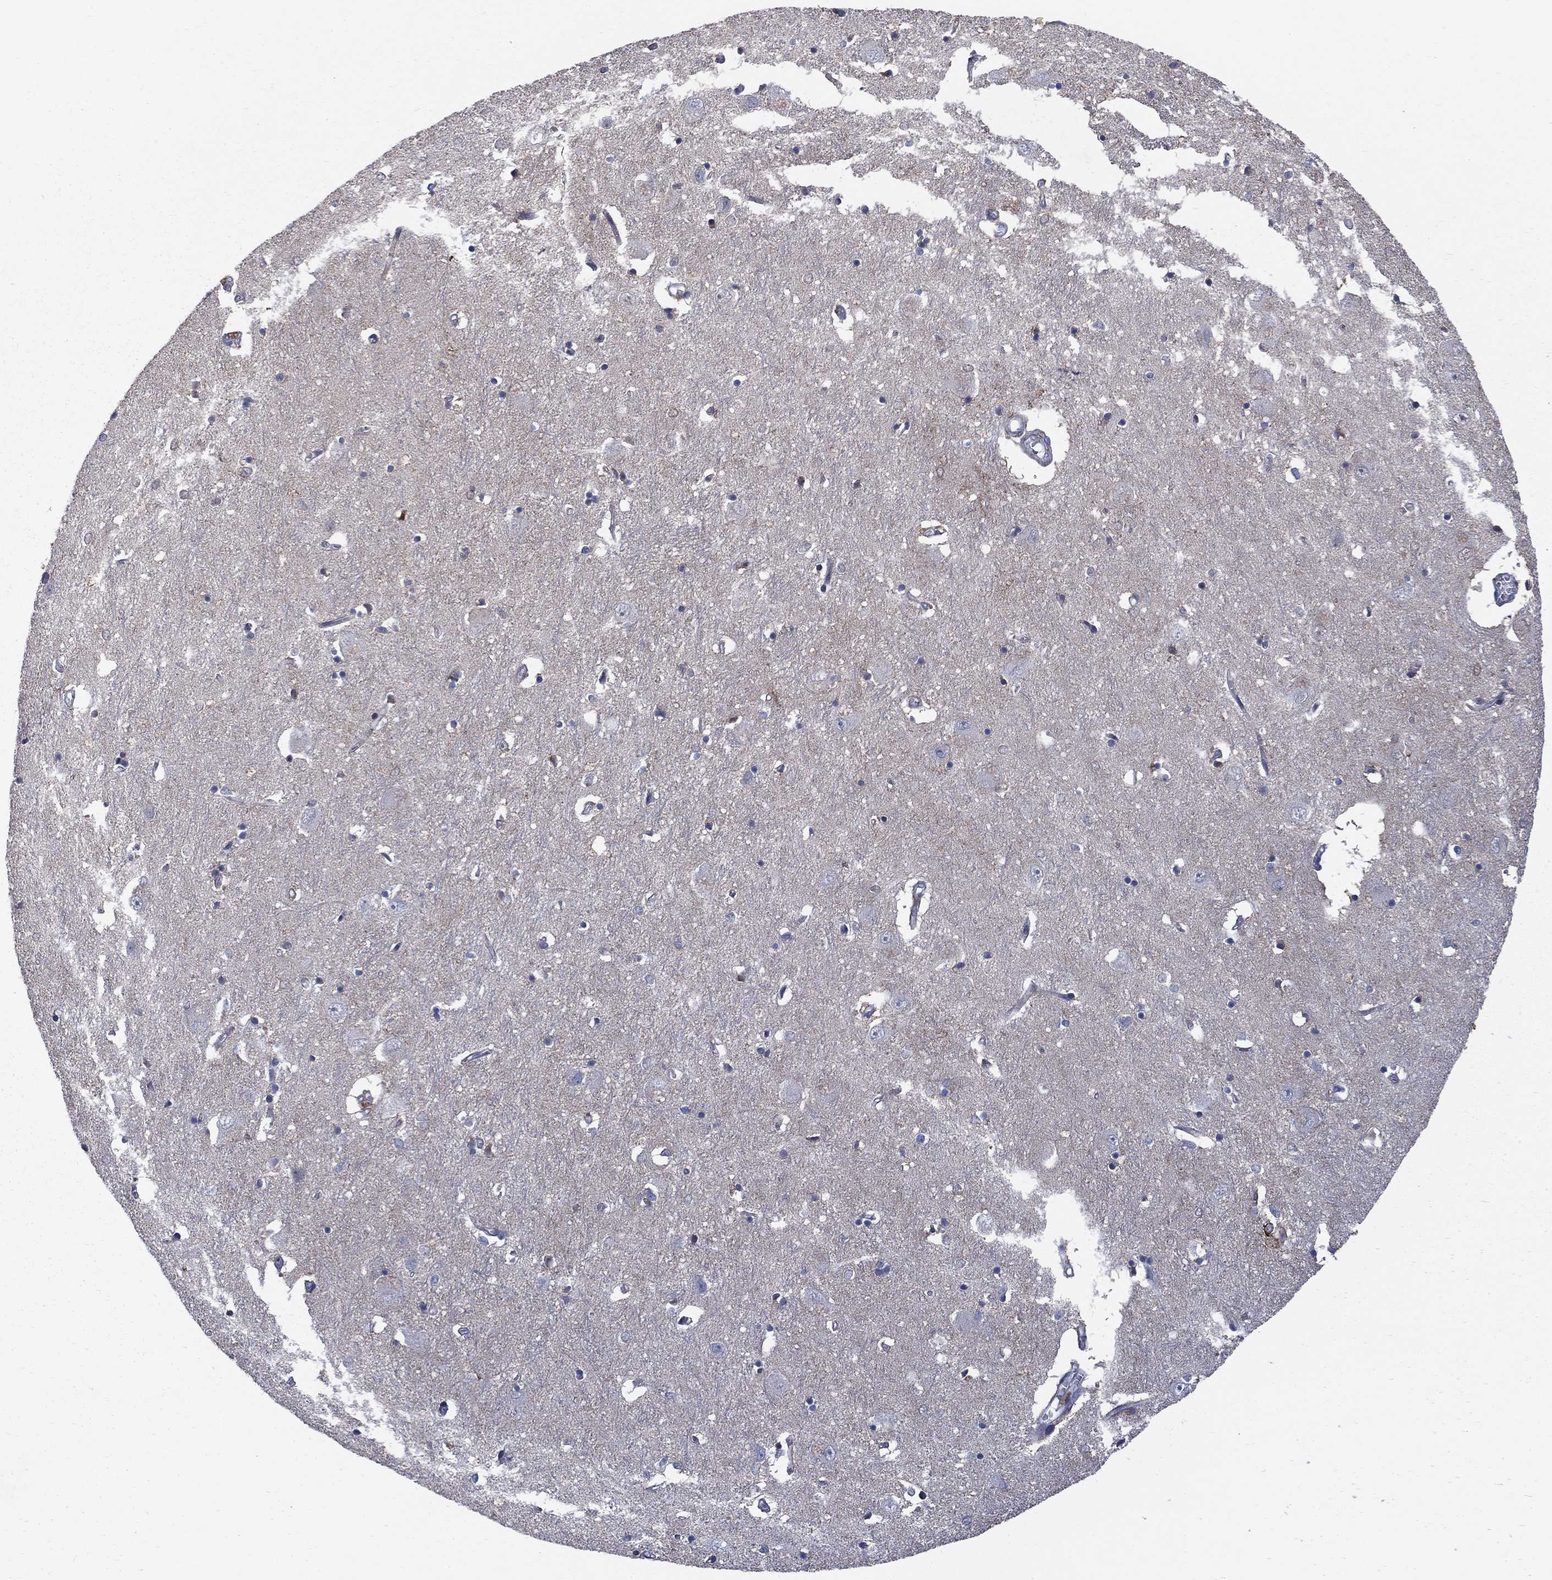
{"staining": {"intensity": "strong", "quantity": "<25%", "location": "cytoplasmic/membranous"}, "tissue": "caudate", "cell_type": "Glial cells", "image_type": "normal", "snomed": [{"axis": "morphology", "description": "Normal tissue, NOS"}, {"axis": "topography", "description": "Lateral ventricle wall"}], "caption": "Immunohistochemical staining of unremarkable caudate demonstrates <25% levels of strong cytoplasmic/membranous protein positivity in approximately <25% of glial cells.", "gene": "NTRK2", "patient": {"sex": "male", "age": 54}}